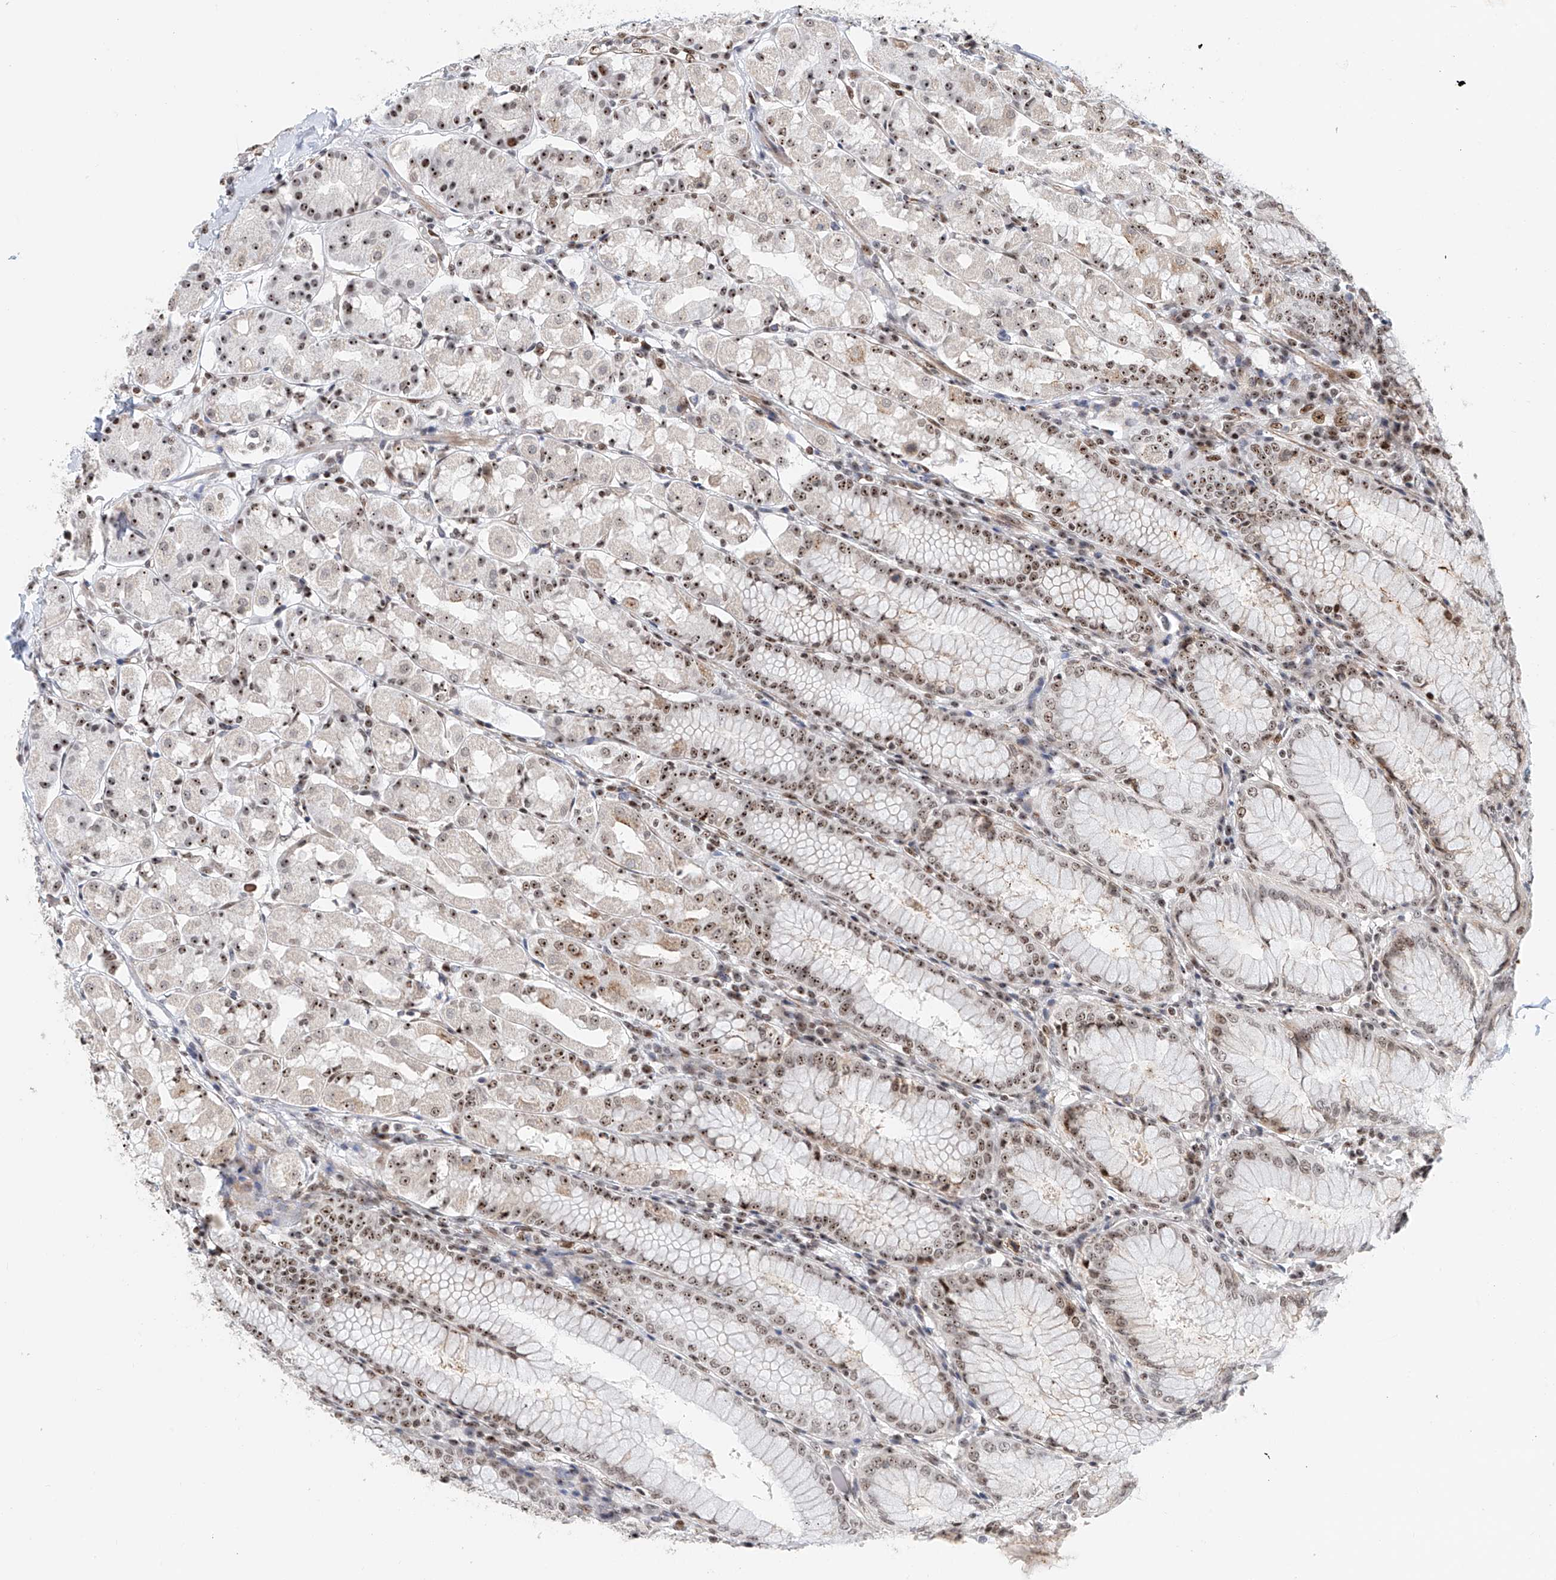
{"staining": {"intensity": "moderate", "quantity": ">75%", "location": "nuclear"}, "tissue": "stomach", "cell_type": "Glandular cells", "image_type": "normal", "snomed": [{"axis": "morphology", "description": "Normal tissue, NOS"}, {"axis": "topography", "description": "Stomach, lower"}], "caption": "Moderate nuclear expression for a protein is seen in about >75% of glandular cells of benign stomach using IHC.", "gene": "PRUNE2", "patient": {"sex": "female", "age": 56}}